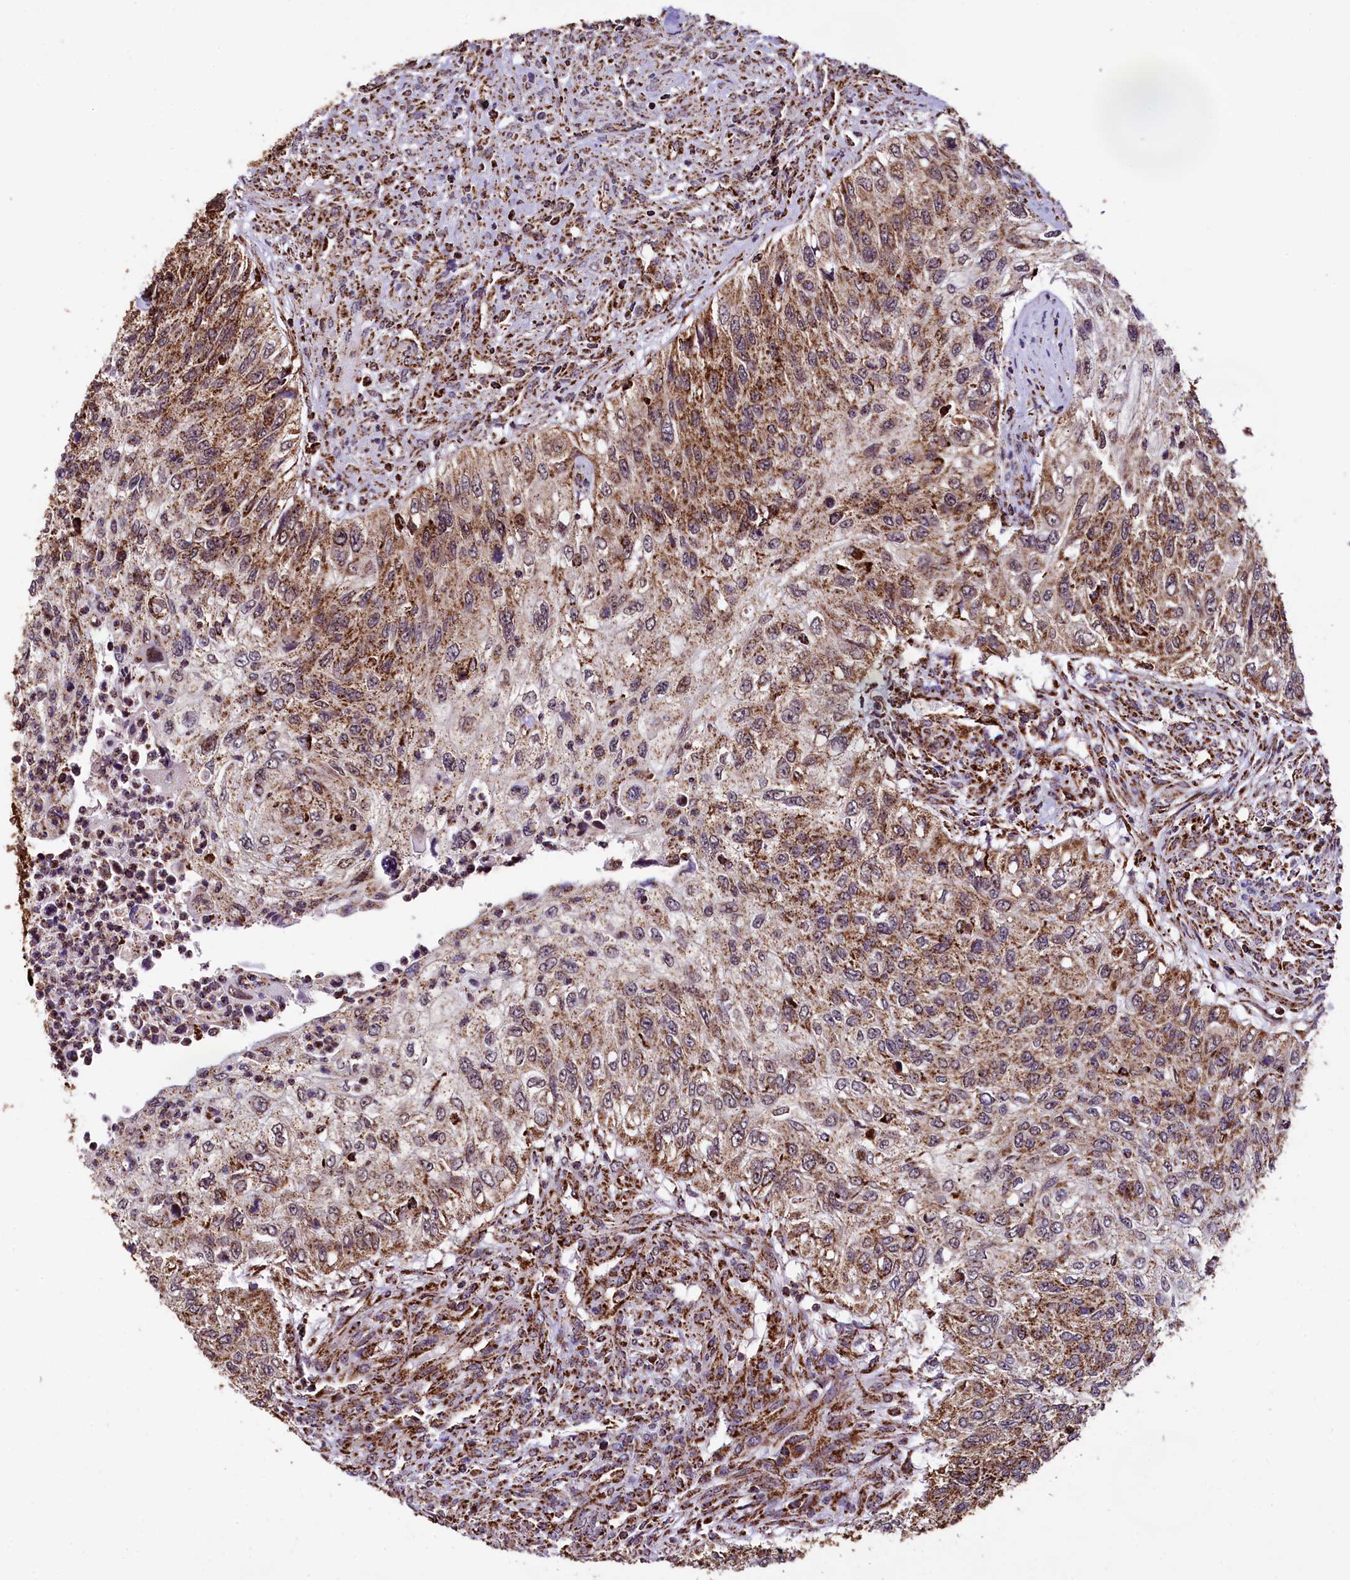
{"staining": {"intensity": "moderate", "quantity": "25%-75%", "location": "cytoplasmic/membranous"}, "tissue": "urothelial cancer", "cell_type": "Tumor cells", "image_type": "cancer", "snomed": [{"axis": "morphology", "description": "Urothelial carcinoma, High grade"}, {"axis": "topography", "description": "Urinary bladder"}], "caption": "Urothelial cancer stained for a protein shows moderate cytoplasmic/membranous positivity in tumor cells.", "gene": "KLC2", "patient": {"sex": "female", "age": 60}}